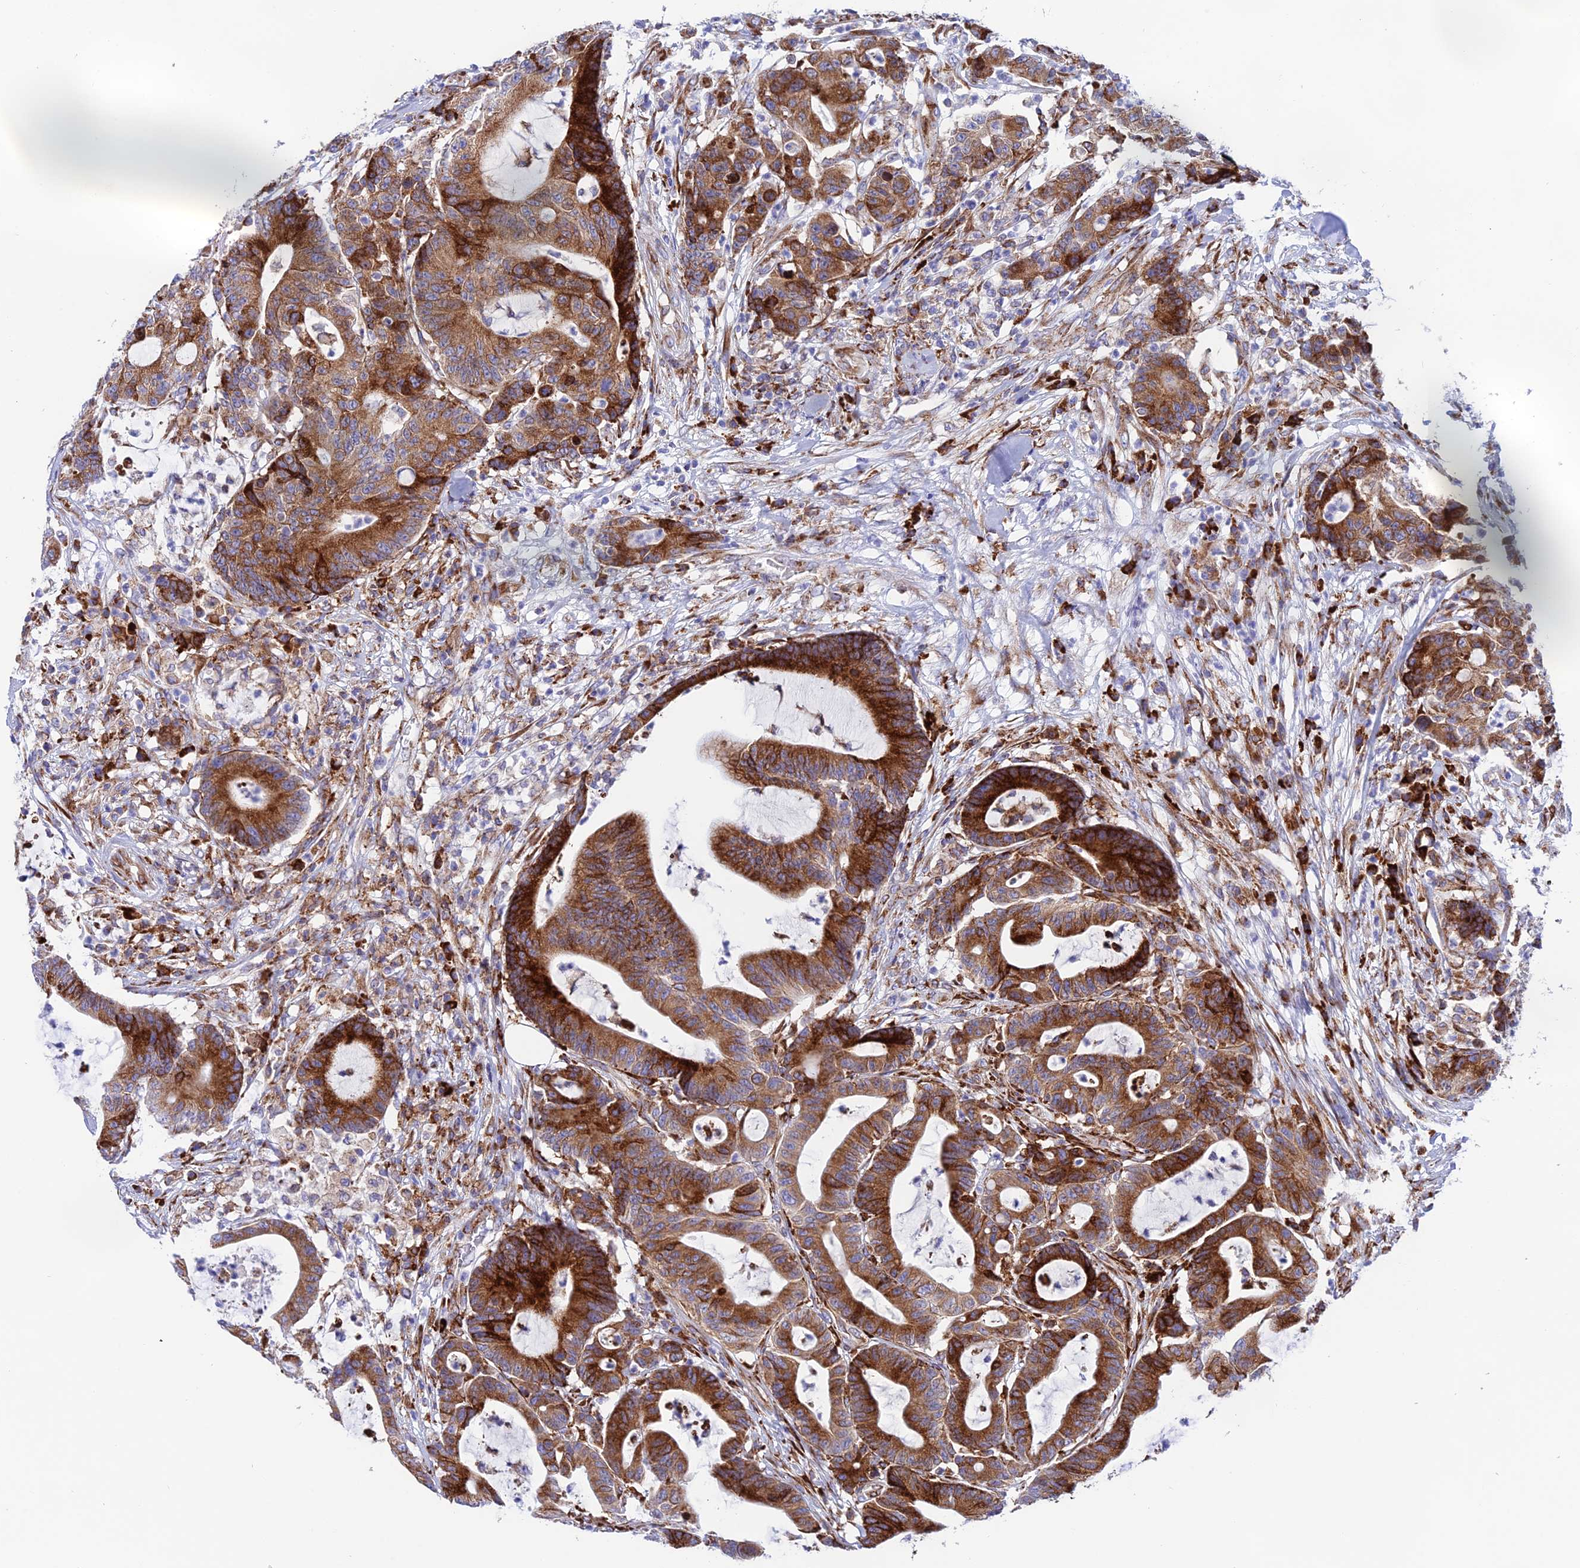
{"staining": {"intensity": "strong", "quantity": ">75%", "location": "cytoplasmic/membranous"}, "tissue": "colorectal cancer", "cell_type": "Tumor cells", "image_type": "cancer", "snomed": [{"axis": "morphology", "description": "Adenocarcinoma, NOS"}, {"axis": "topography", "description": "Colon"}], "caption": "IHC histopathology image of neoplastic tissue: colorectal cancer (adenocarcinoma) stained using immunohistochemistry reveals high levels of strong protein expression localized specifically in the cytoplasmic/membranous of tumor cells, appearing as a cytoplasmic/membranous brown color.", "gene": "TUBGCP6", "patient": {"sex": "female", "age": 84}}